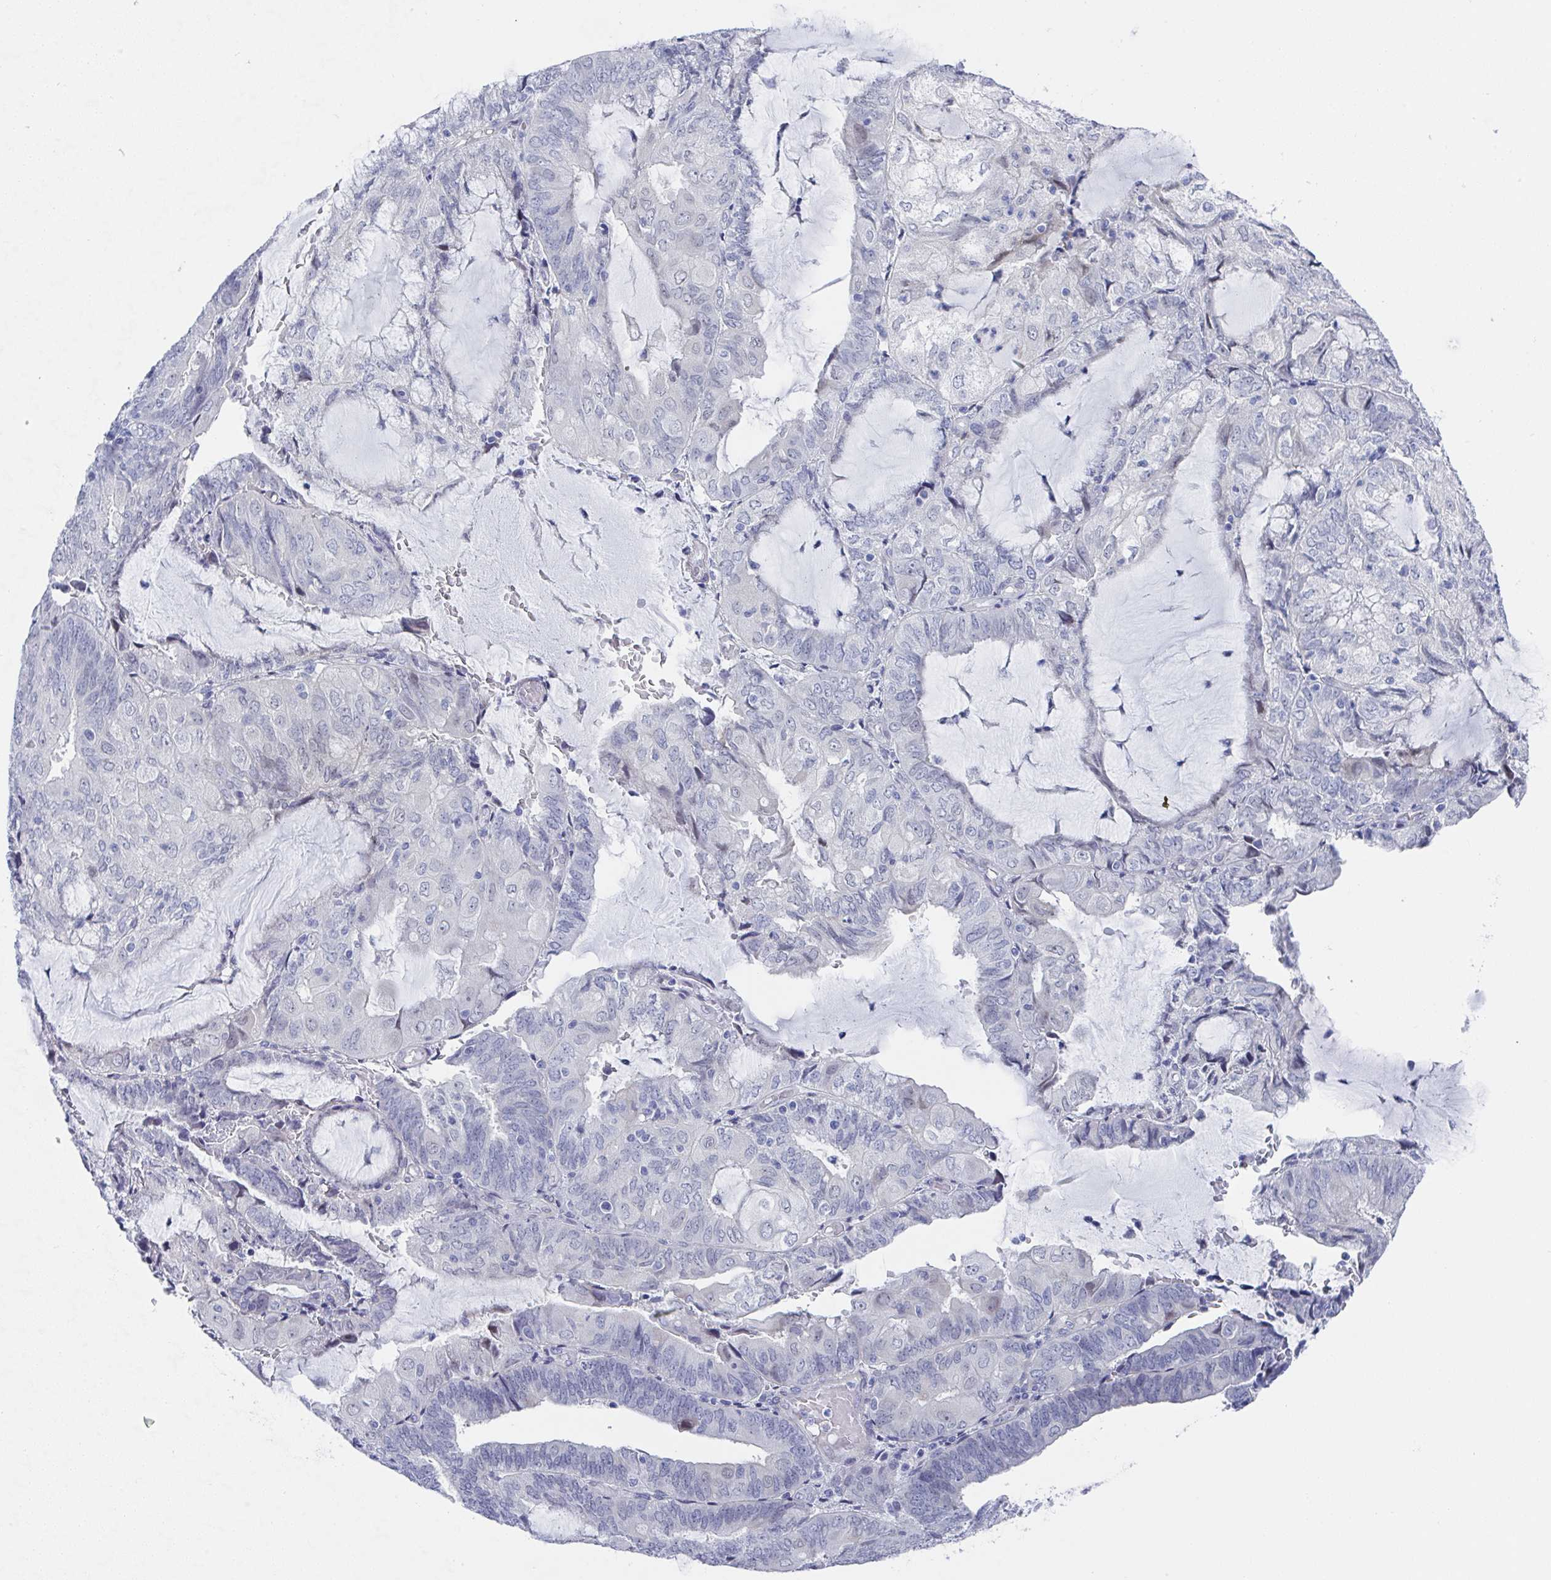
{"staining": {"intensity": "negative", "quantity": "none", "location": "none"}, "tissue": "endometrial cancer", "cell_type": "Tumor cells", "image_type": "cancer", "snomed": [{"axis": "morphology", "description": "Adenocarcinoma, NOS"}, {"axis": "topography", "description": "Endometrium"}], "caption": "This is an immunohistochemistry (IHC) photomicrograph of human endometrial cancer (adenocarcinoma). There is no positivity in tumor cells.", "gene": "MFSD4A", "patient": {"sex": "female", "age": 81}}